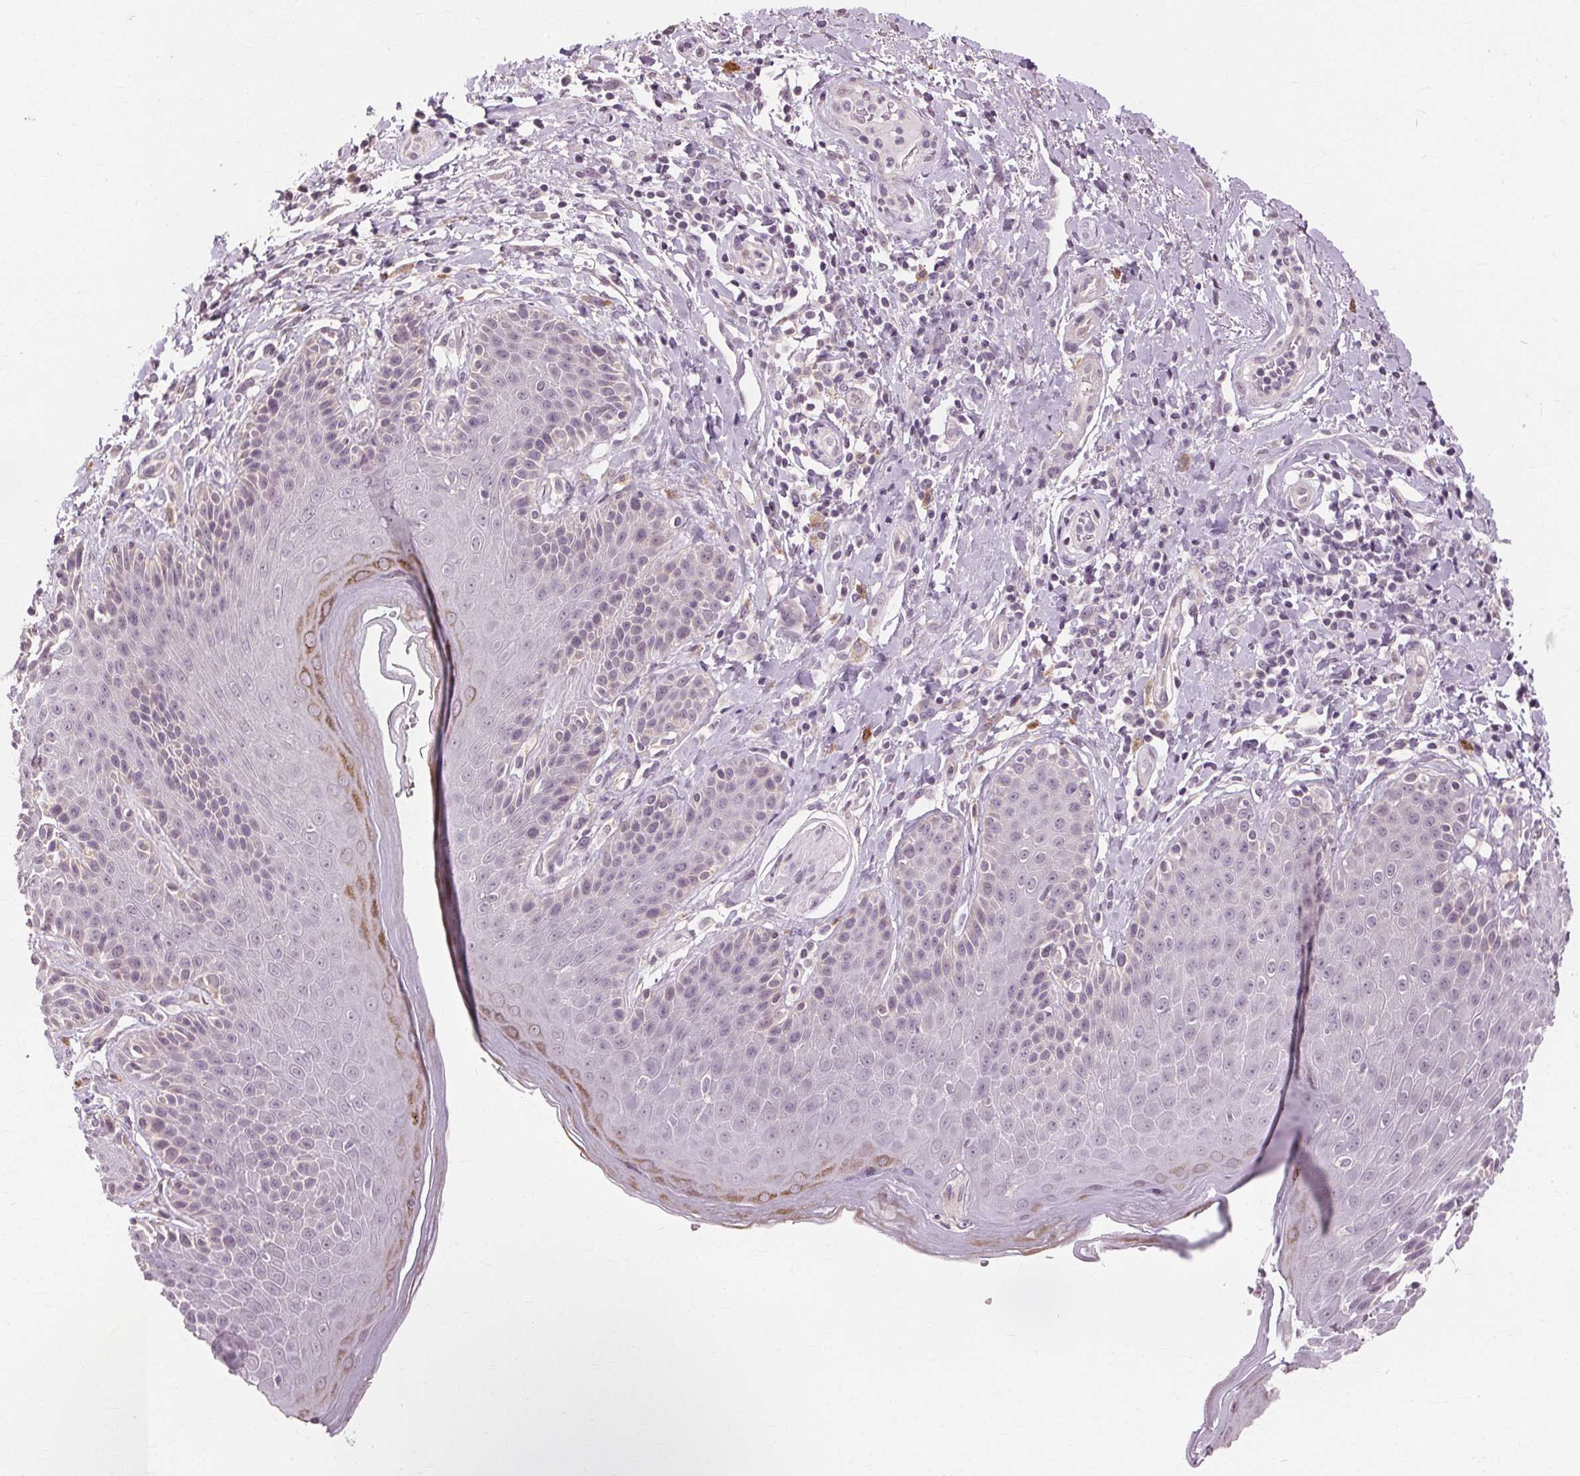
{"staining": {"intensity": "moderate", "quantity": "<25%", "location": "cytoplasmic/membranous"}, "tissue": "skin", "cell_type": "Epidermal cells", "image_type": "normal", "snomed": [{"axis": "morphology", "description": "Normal tissue, NOS"}, {"axis": "topography", "description": "Anal"}, {"axis": "topography", "description": "Peripheral nerve tissue"}], "caption": "Skin stained for a protein (brown) exhibits moderate cytoplasmic/membranous positive positivity in about <25% of epidermal cells.", "gene": "SIGLEC6", "patient": {"sex": "male", "age": 51}}